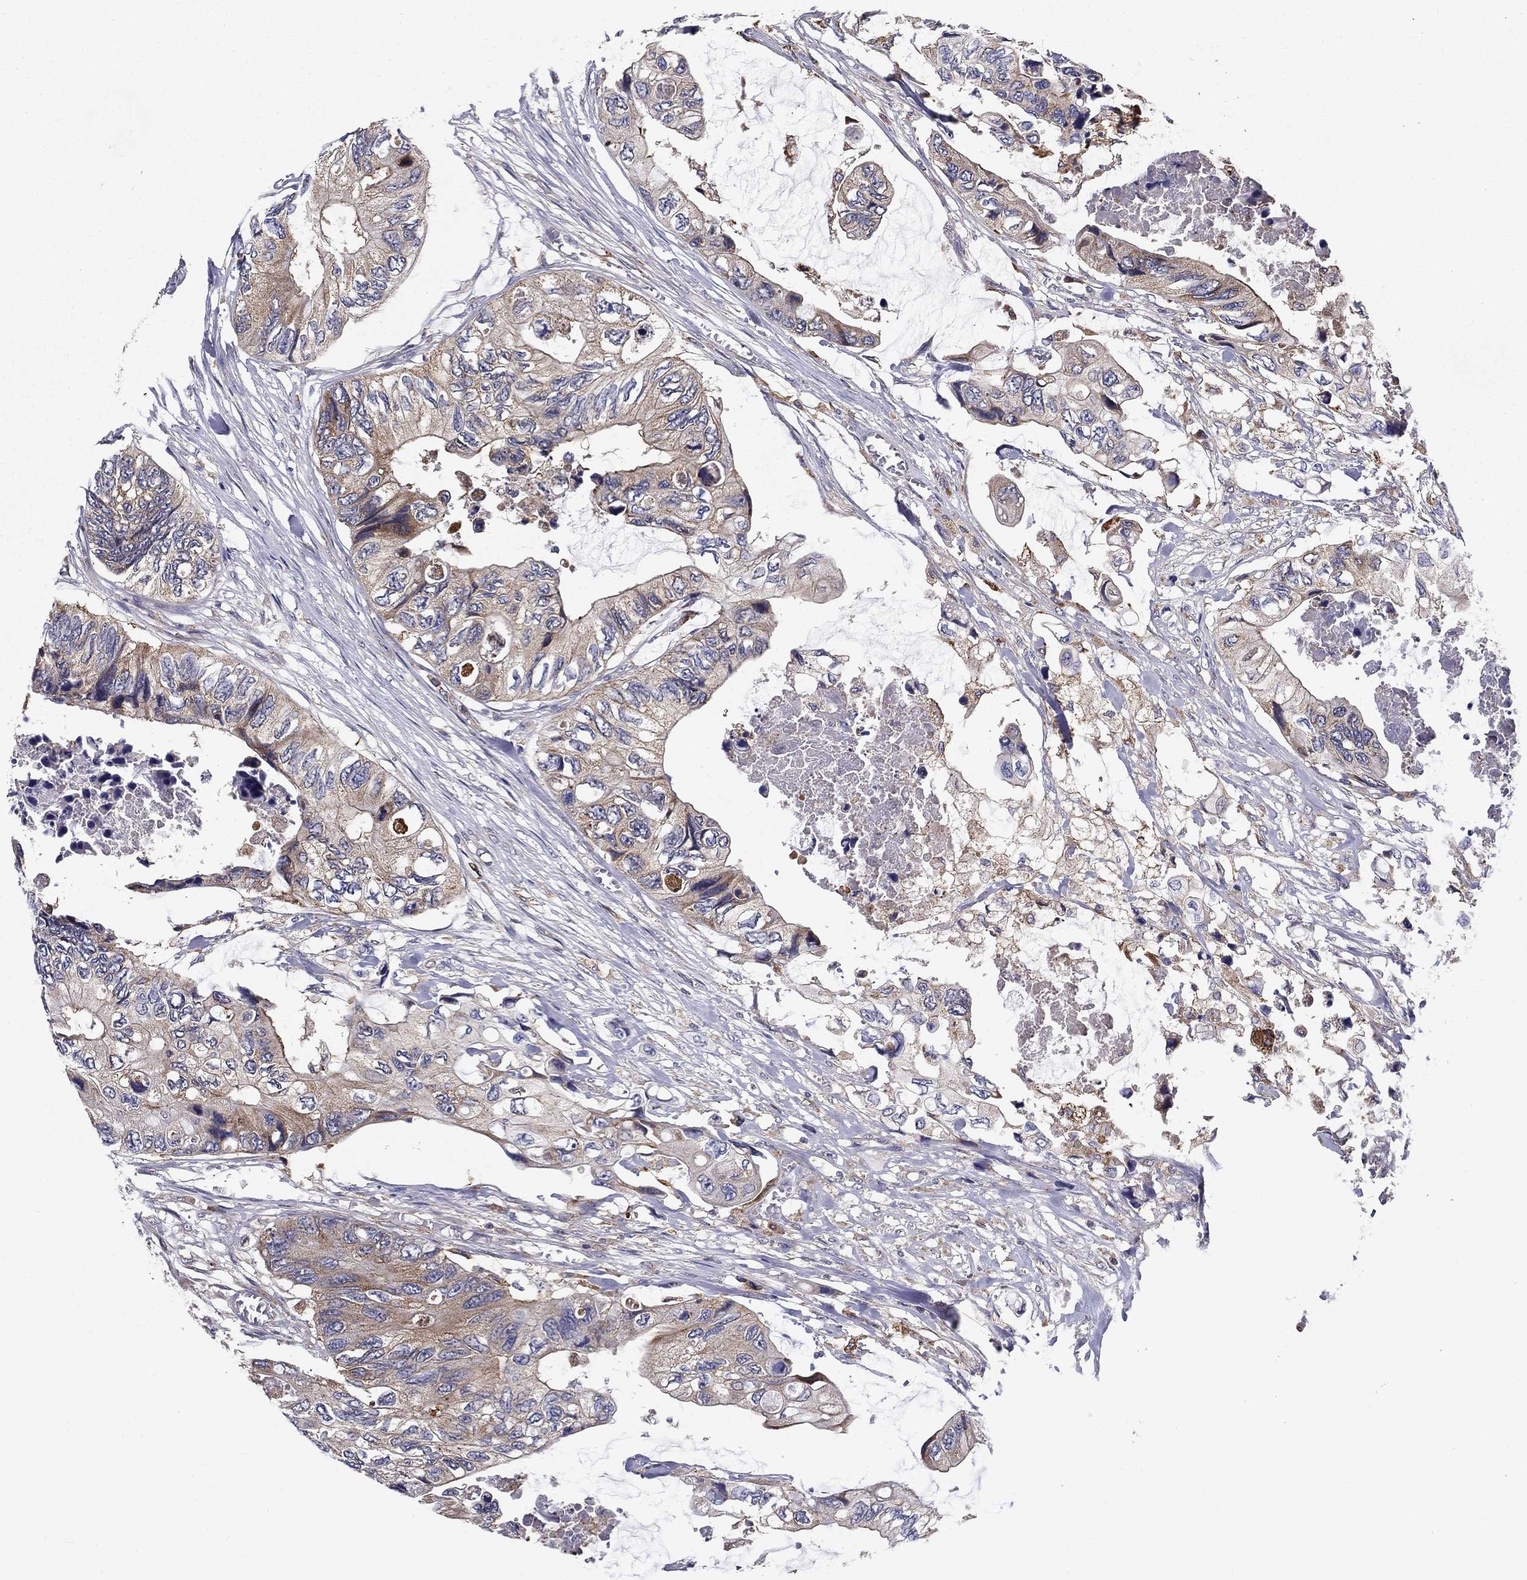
{"staining": {"intensity": "weak", "quantity": "25%-75%", "location": "cytoplasmic/membranous"}, "tissue": "colorectal cancer", "cell_type": "Tumor cells", "image_type": "cancer", "snomed": [{"axis": "morphology", "description": "Adenocarcinoma, NOS"}, {"axis": "topography", "description": "Rectum"}], "caption": "Protein analysis of colorectal cancer tissue displays weak cytoplasmic/membranous expression in approximately 25%-75% of tumor cells.", "gene": "ALDH4A1", "patient": {"sex": "male", "age": 63}}